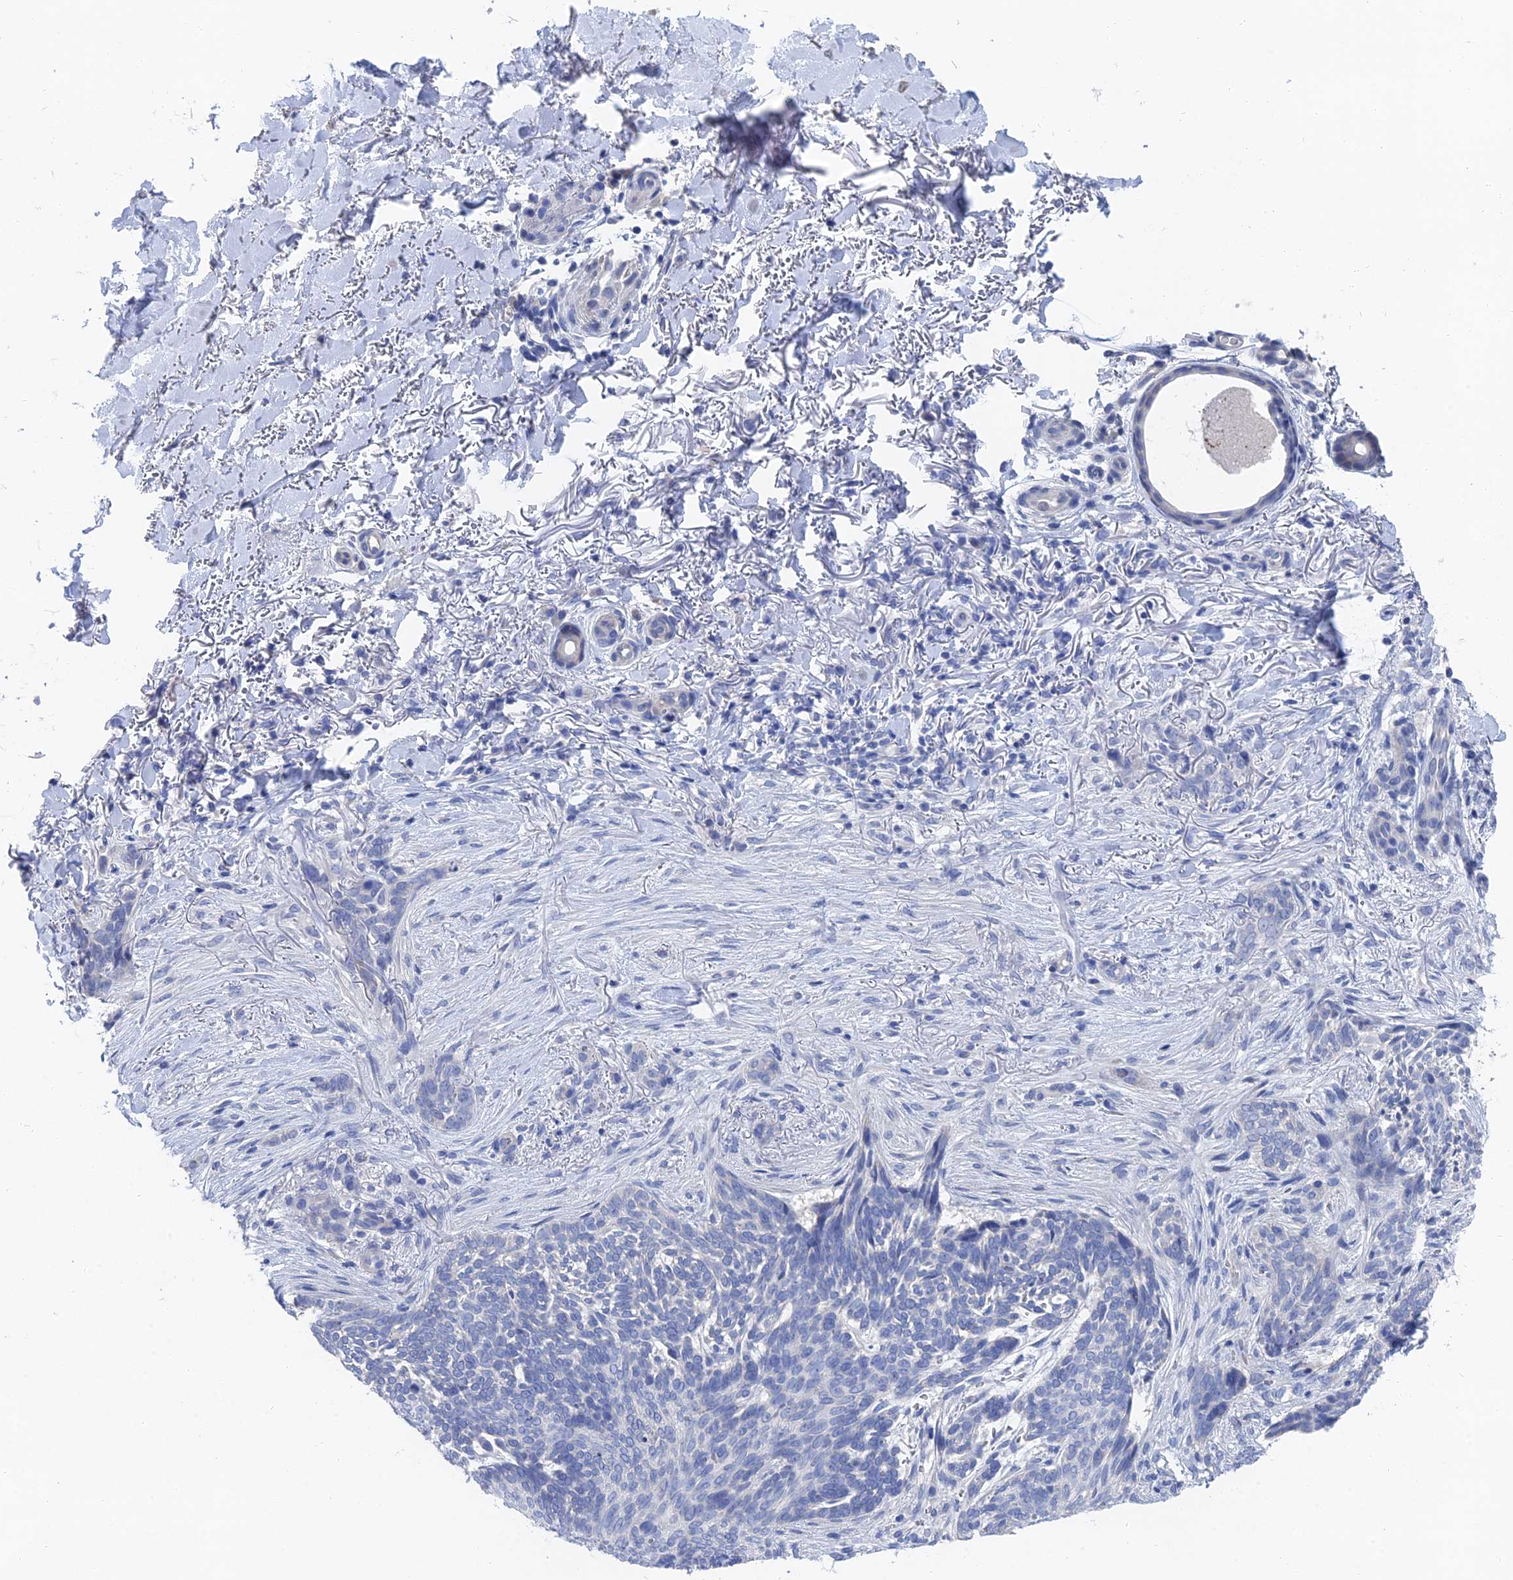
{"staining": {"intensity": "negative", "quantity": "none", "location": "none"}, "tissue": "skin cancer", "cell_type": "Tumor cells", "image_type": "cancer", "snomed": [{"axis": "morphology", "description": "Normal tissue, NOS"}, {"axis": "morphology", "description": "Basal cell carcinoma"}, {"axis": "topography", "description": "Skin"}], "caption": "The immunohistochemistry micrograph has no significant positivity in tumor cells of basal cell carcinoma (skin) tissue. The staining was performed using DAB to visualize the protein expression in brown, while the nuclei were stained in blue with hematoxylin (Magnification: 20x).", "gene": "GFAP", "patient": {"sex": "female", "age": 67}}